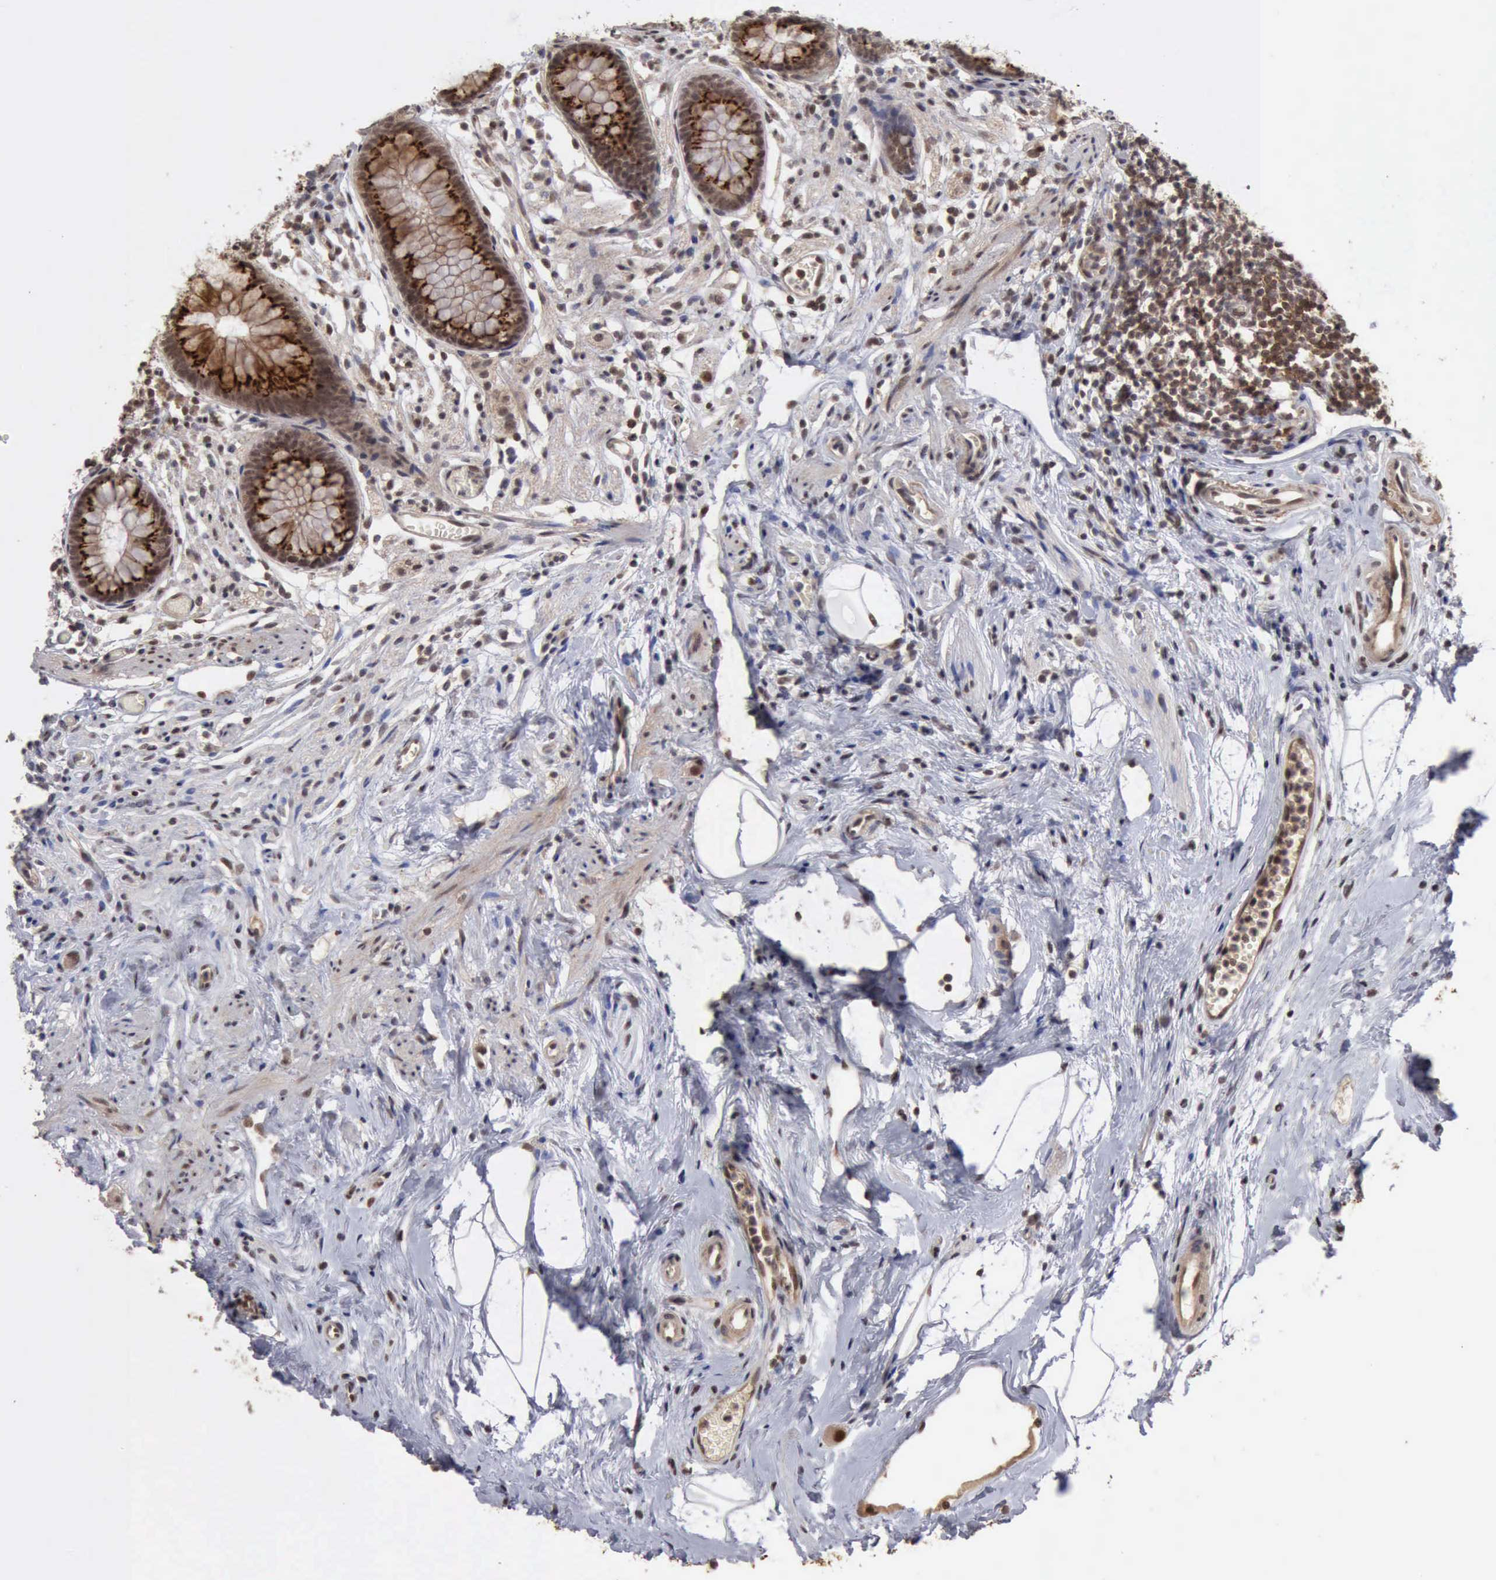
{"staining": {"intensity": "strong", "quantity": ">75%", "location": "cytoplasmic/membranous,nuclear"}, "tissue": "appendix", "cell_type": "Glandular cells", "image_type": "normal", "snomed": [{"axis": "morphology", "description": "Normal tissue, NOS"}, {"axis": "topography", "description": "Appendix"}], "caption": "The histopathology image demonstrates immunohistochemical staining of normal appendix. There is strong cytoplasmic/membranous,nuclear positivity is identified in approximately >75% of glandular cells. (Stains: DAB in brown, nuclei in blue, Microscopy: brightfield microscopy at high magnification).", "gene": "CDKN2A", "patient": {"sex": "male", "age": 38}}